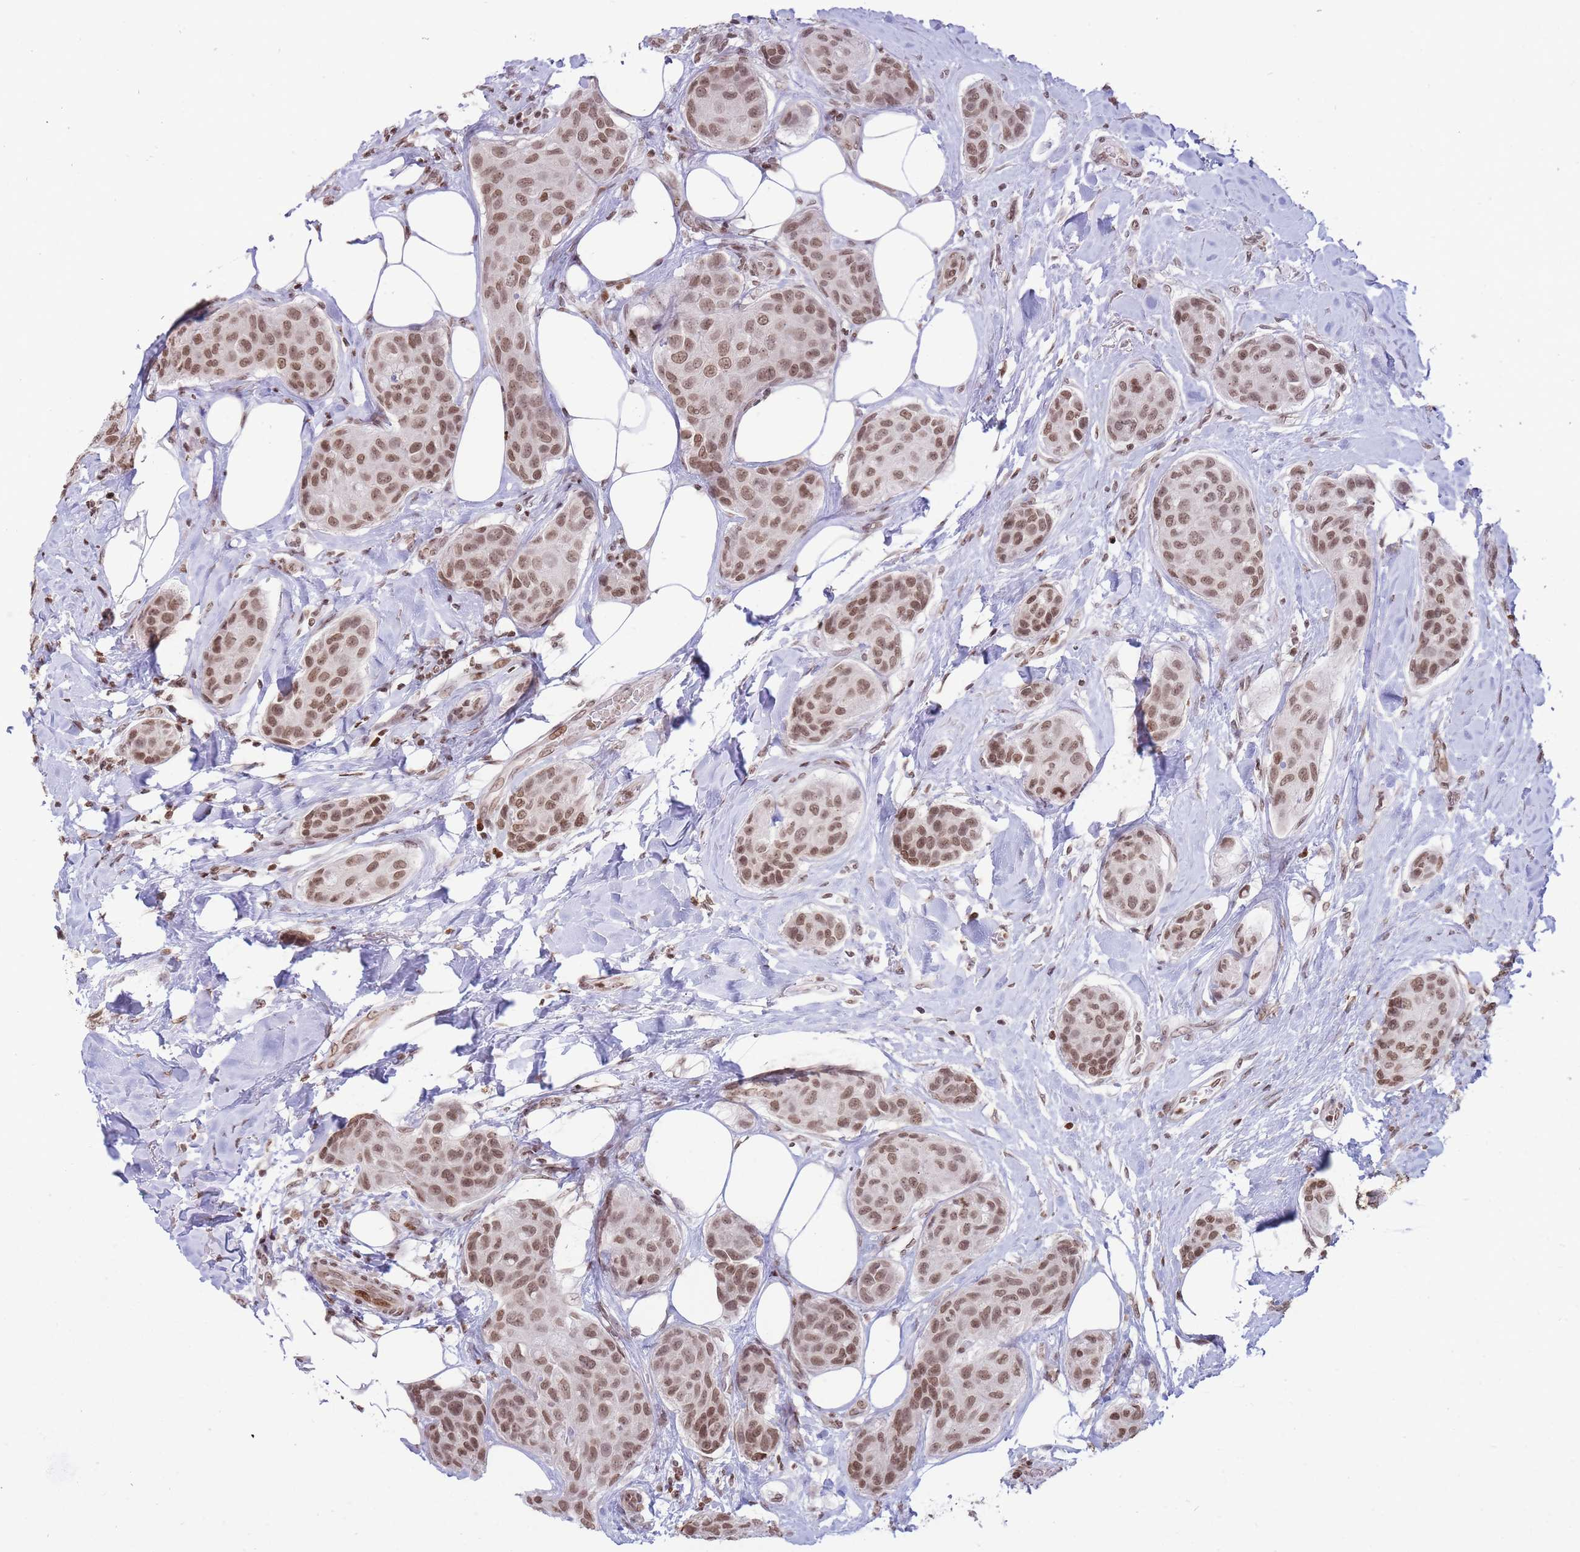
{"staining": {"intensity": "moderate", "quantity": ">75%", "location": "nuclear"}, "tissue": "breast cancer", "cell_type": "Tumor cells", "image_type": "cancer", "snomed": [{"axis": "morphology", "description": "Duct carcinoma"}, {"axis": "topography", "description": "Breast"}, {"axis": "topography", "description": "Lymph node"}], "caption": "DAB (3,3'-diaminobenzidine) immunohistochemical staining of infiltrating ductal carcinoma (breast) displays moderate nuclear protein expression in about >75% of tumor cells.", "gene": "SHISAL1", "patient": {"sex": "female", "age": 80}}